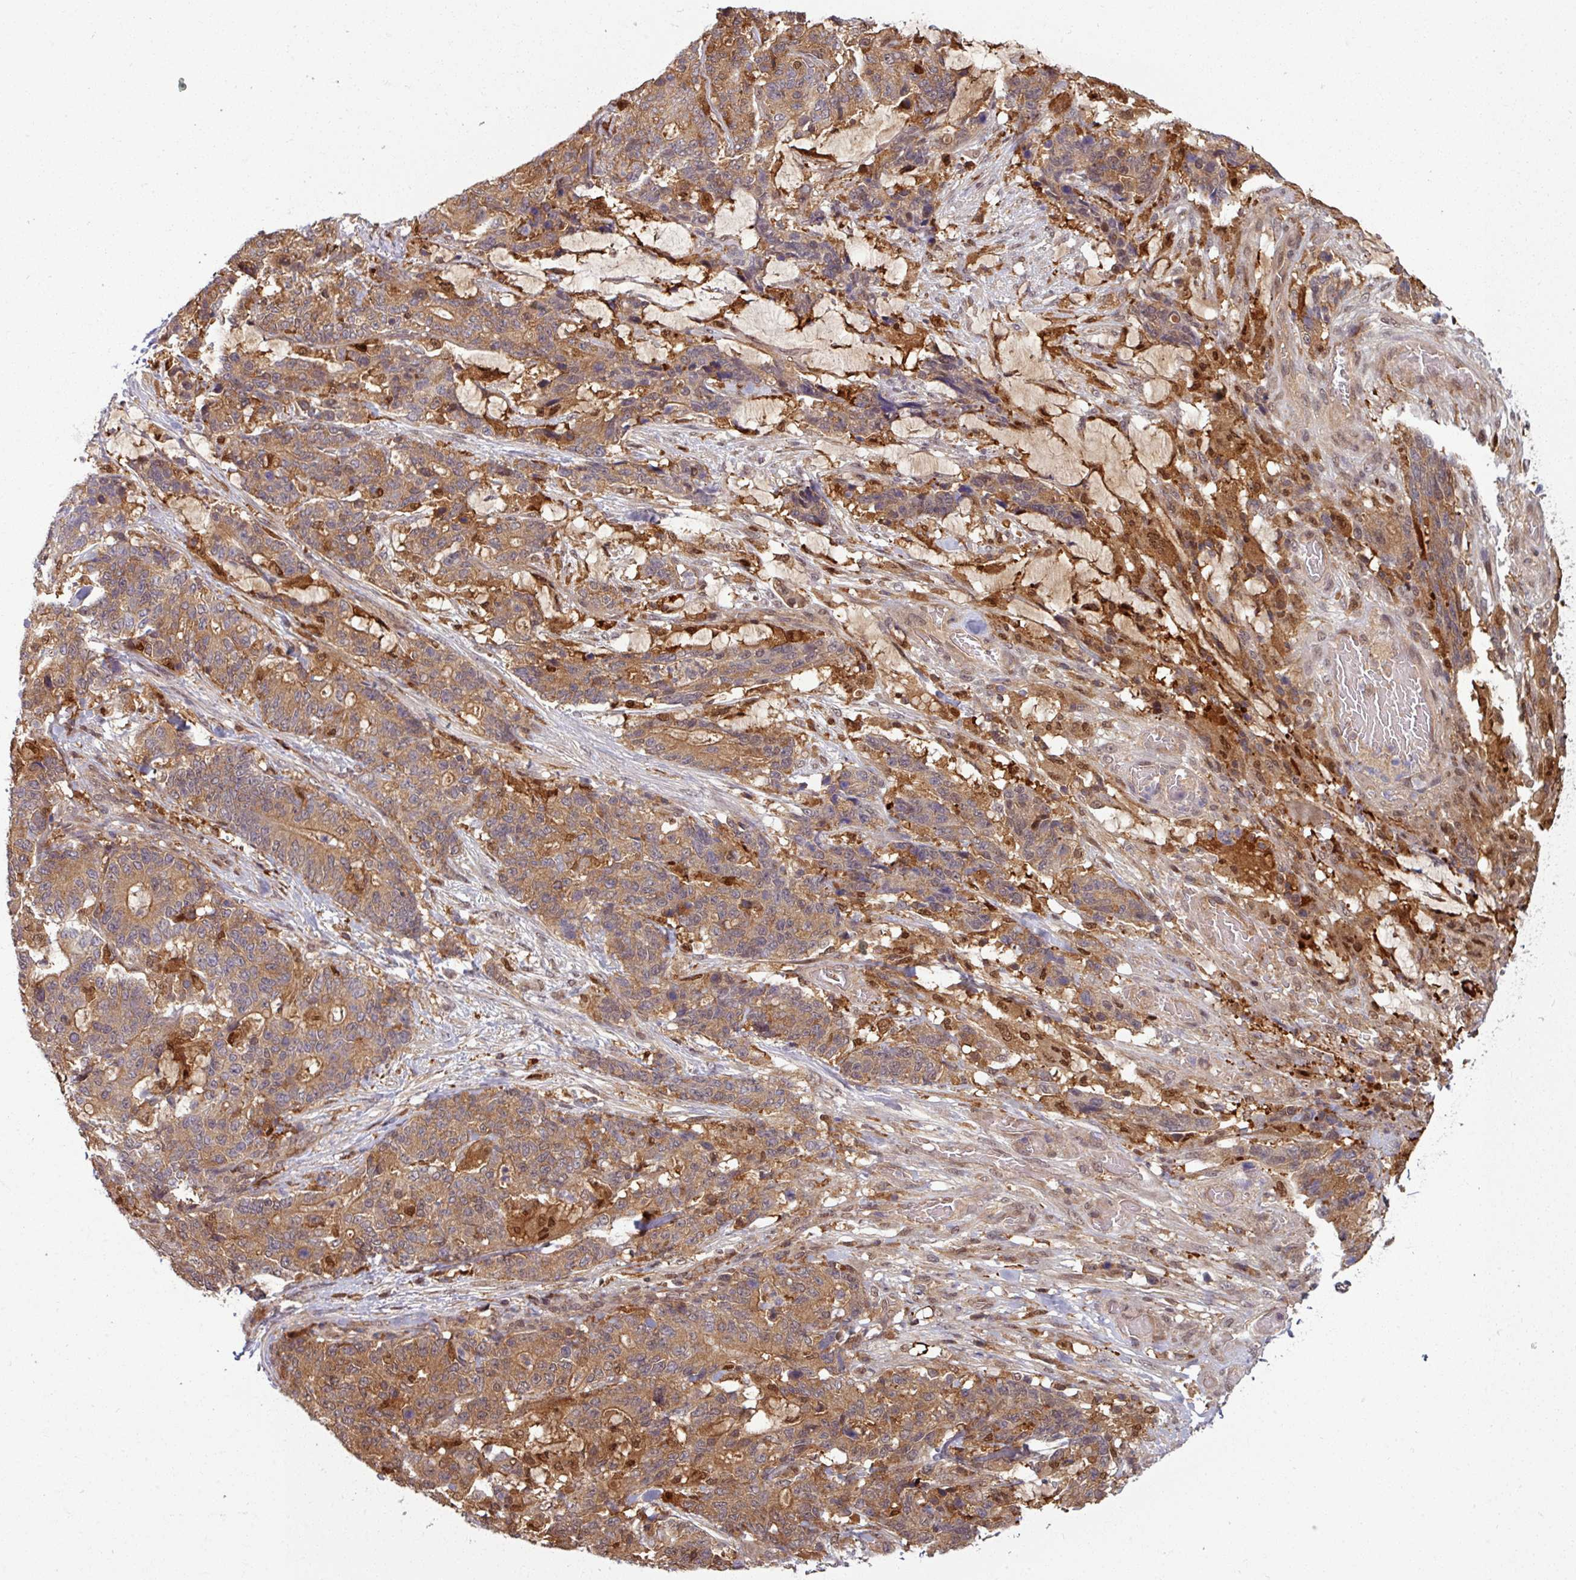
{"staining": {"intensity": "moderate", "quantity": ">75%", "location": "cytoplasmic/membranous"}, "tissue": "stomach cancer", "cell_type": "Tumor cells", "image_type": "cancer", "snomed": [{"axis": "morphology", "description": "Normal tissue, NOS"}, {"axis": "morphology", "description": "Adenocarcinoma, NOS"}, {"axis": "topography", "description": "Stomach"}], "caption": "Protein staining demonstrates moderate cytoplasmic/membranous positivity in about >75% of tumor cells in stomach adenocarcinoma.", "gene": "KCTD11", "patient": {"sex": "female", "age": 64}}